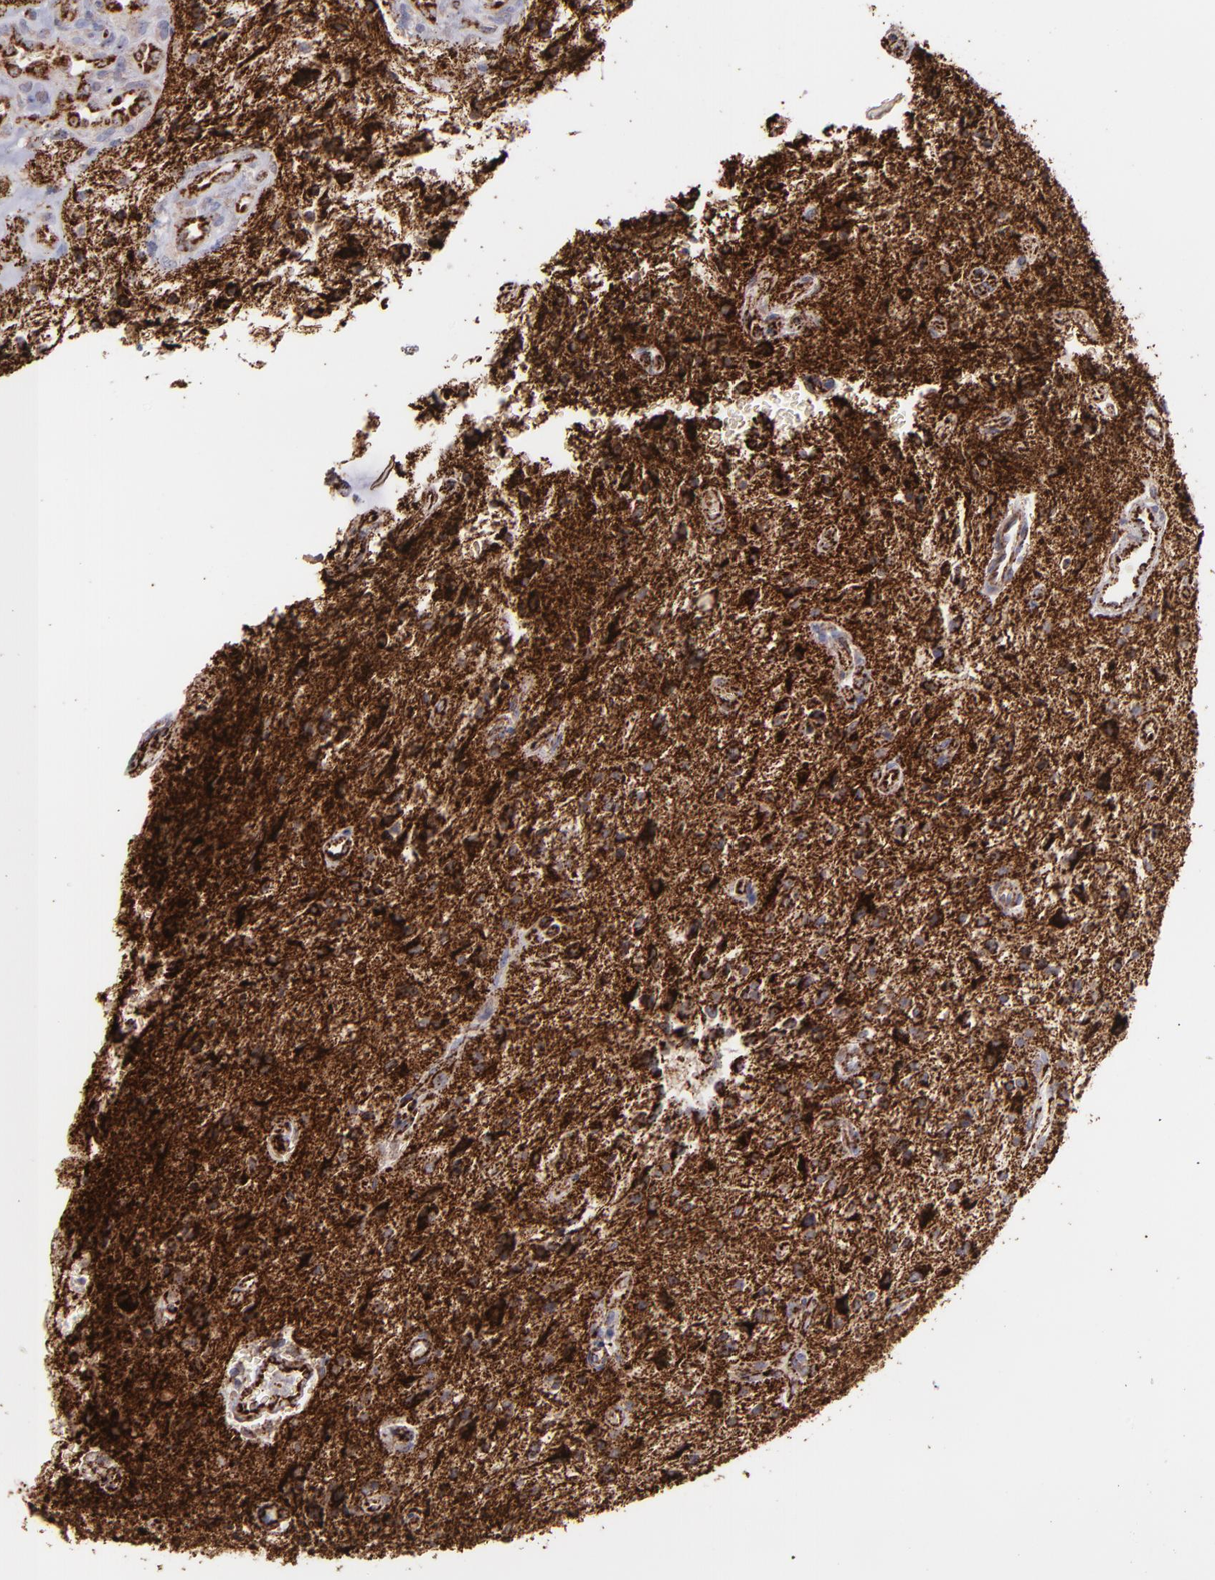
{"staining": {"intensity": "strong", "quantity": ">75%", "location": "cytoplasmic/membranous"}, "tissue": "glioma", "cell_type": "Tumor cells", "image_type": "cancer", "snomed": [{"axis": "morphology", "description": "Glioma, malignant, NOS"}, {"axis": "topography", "description": "Cerebellum"}], "caption": "Protein staining by IHC shows strong cytoplasmic/membranous positivity in about >75% of tumor cells in glioma.", "gene": "MAOB", "patient": {"sex": "female", "age": 10}}